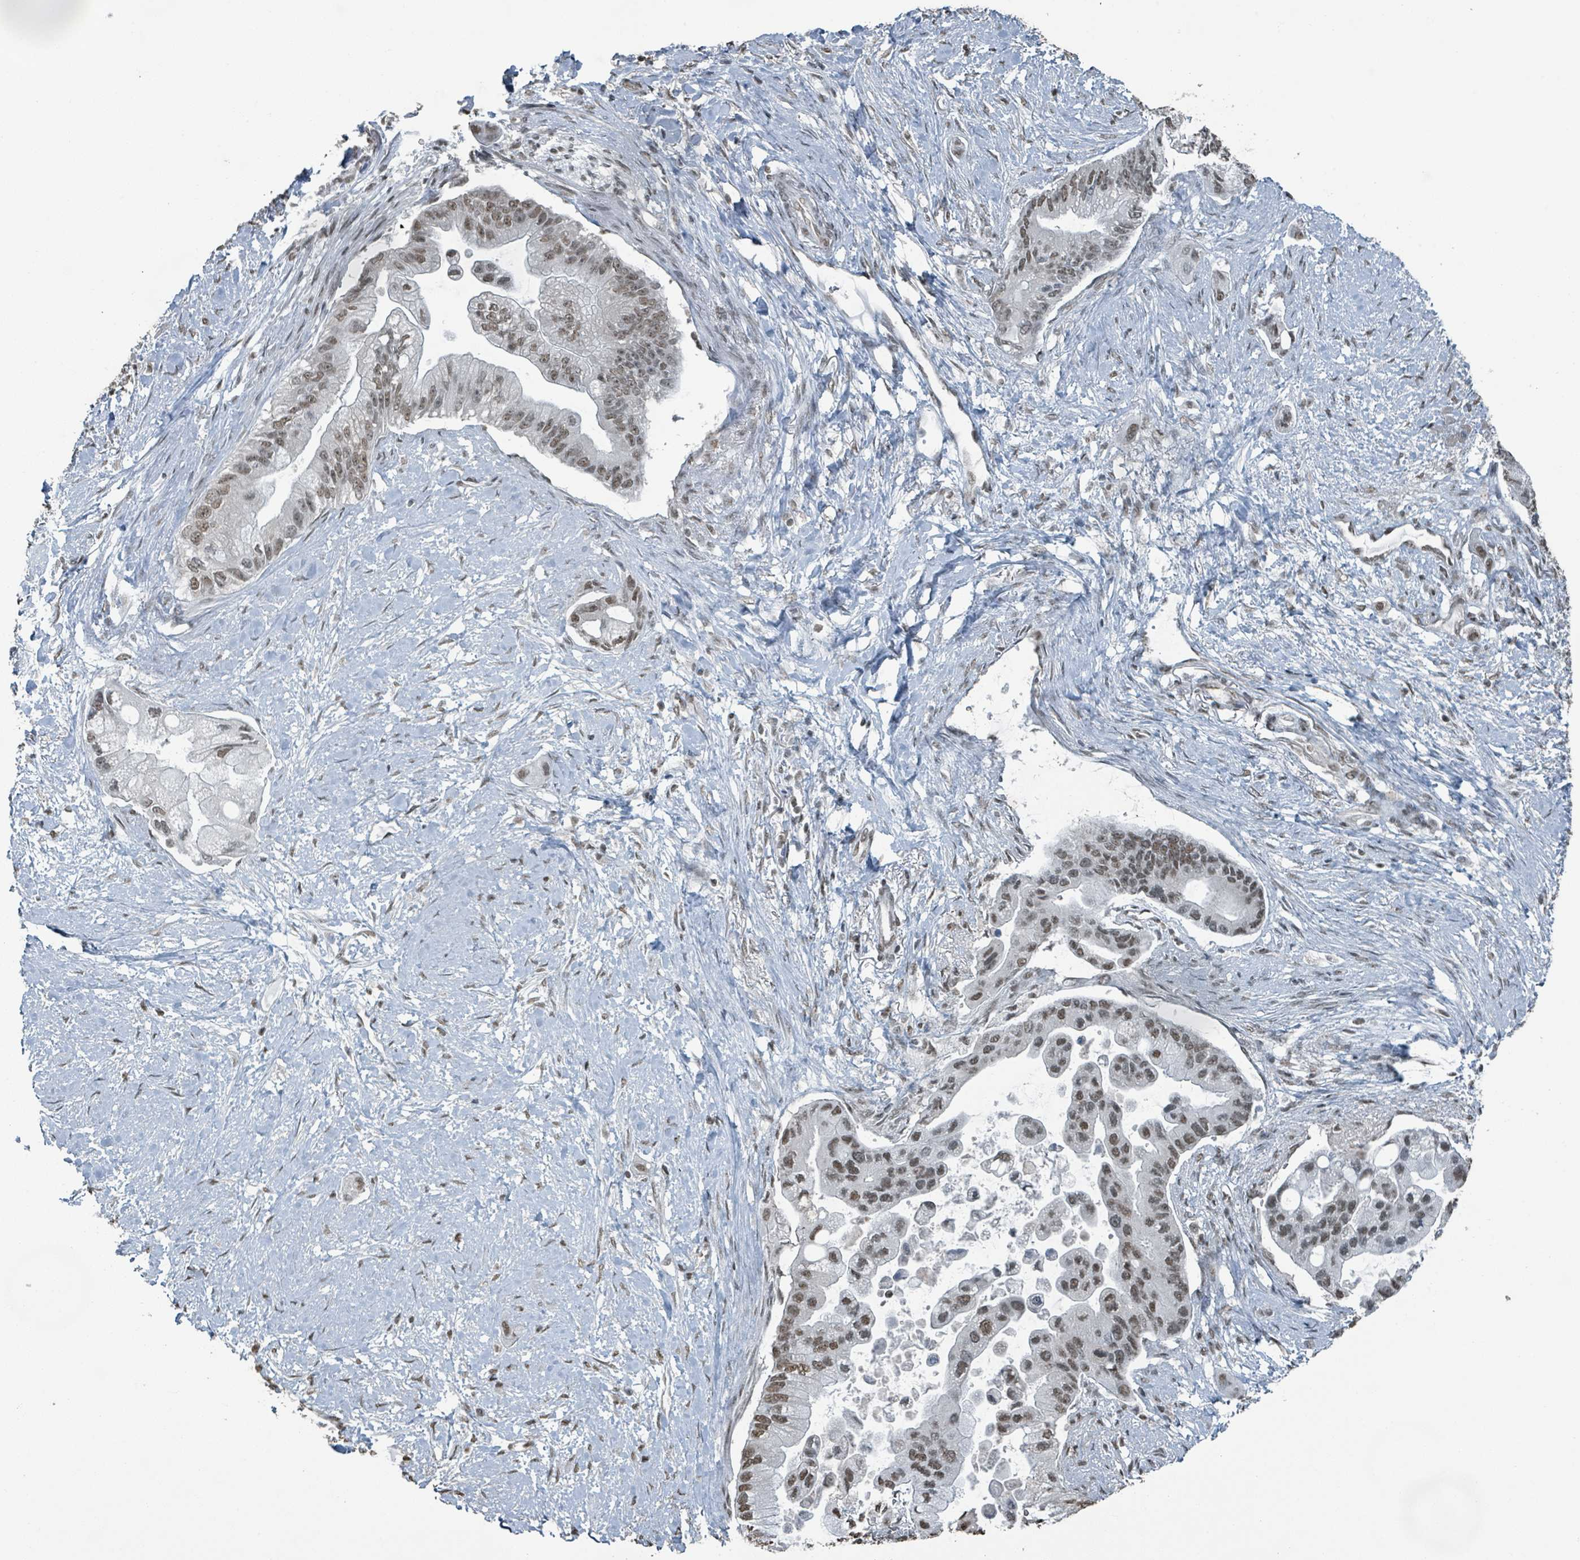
{"staining": {"intensity": "moderate", "quantity": ">75%", "location": "nuclear"}, "tissue": "pancreatic cancer", "cell_type": "Tumor cells", "image_type": "cancer", "snomed": [{"axis": "morphology", "description": "Adenocarcinoma, NOS"}, {"axis": "topography", "description": "Pancreas"}], "caption": "Pancreatic cancer (adenocarcinoma) stained with DAB IHC reveals medium levels of moderate nuclear staining in approximately >75% of tumor cells. The protein of interest is shown in brown color, while the nuclei are stained blue.", "gene": "PHIP", "patient": {"sex": "male", "age": 57}}